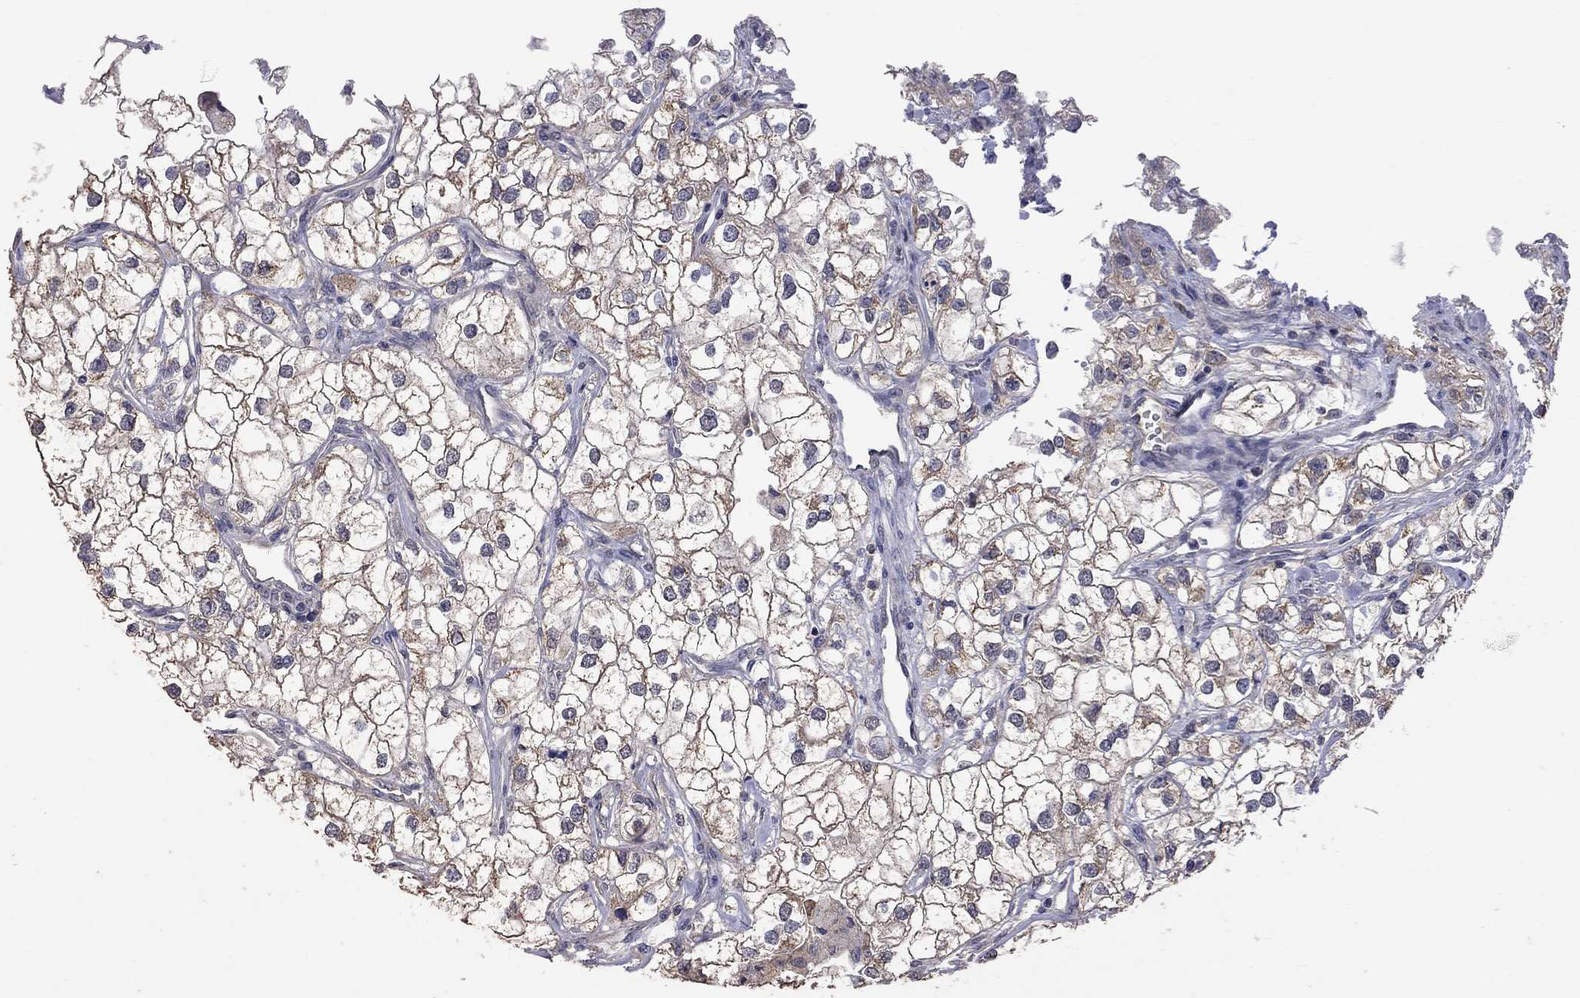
{"staining": {"intensity": "moderate", "quantity": ">75%", "location": "cytoplasmic/membranous"}, "tissue": "renal cancer", "cell_type": "Tumor cells", "image_type": "cancer", "snomed": [{"axis": "morphology", "description": "Adenocarcinoma, NOS"}, {"axis": "topography", "description": "Kidney"}], "caption": "An immunohistochemistry (IHC) photomicrograph of tumor tissue is shown. Protein staining in brown labels moderate cytoplasmic/membranous positivity in renal cancer (adenocarcinoma) within tumor cells.", "gene": "HTR6", "patient": {"sex": "male", "age": 59}}